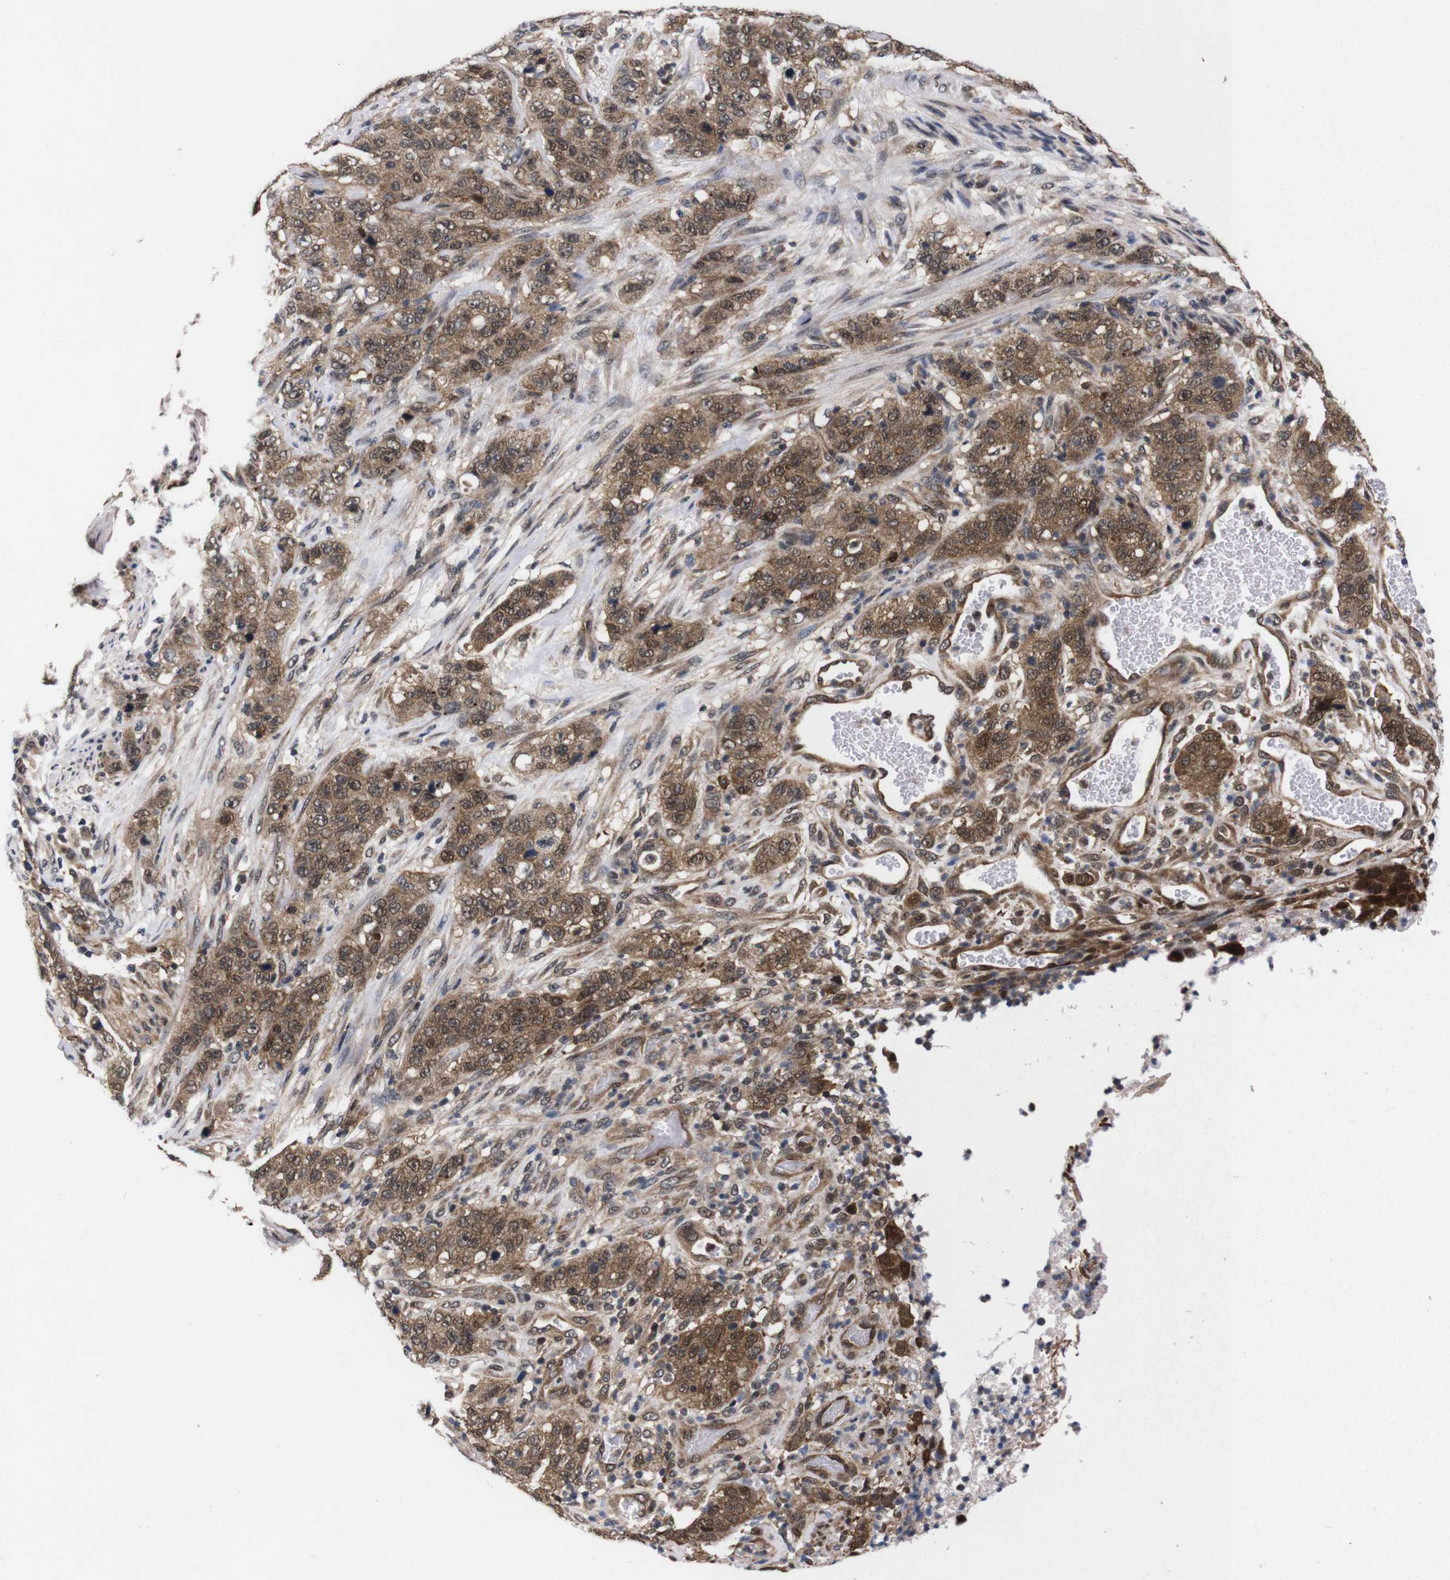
{"staining": {"intensity": "moderate", "quantity": ">75%", "location": "cytoplasmic/membranous,nuclear"}, "tissue": "stomach cancer", "cell_type": "Tumor cells", "image_type": "cancer", "snomed": [{"axis": "morphology", "description": "Adenocarcinoma, NOS"}, {"axis": "topography", "description": "Stomach"}], "caption": "Human stomach adenocarcinoma stained with a protein marker demonstrates moderate staining in tumor cells.", "gene": "UBQLN2", "patient": {"sex": "male", "age": 48}}